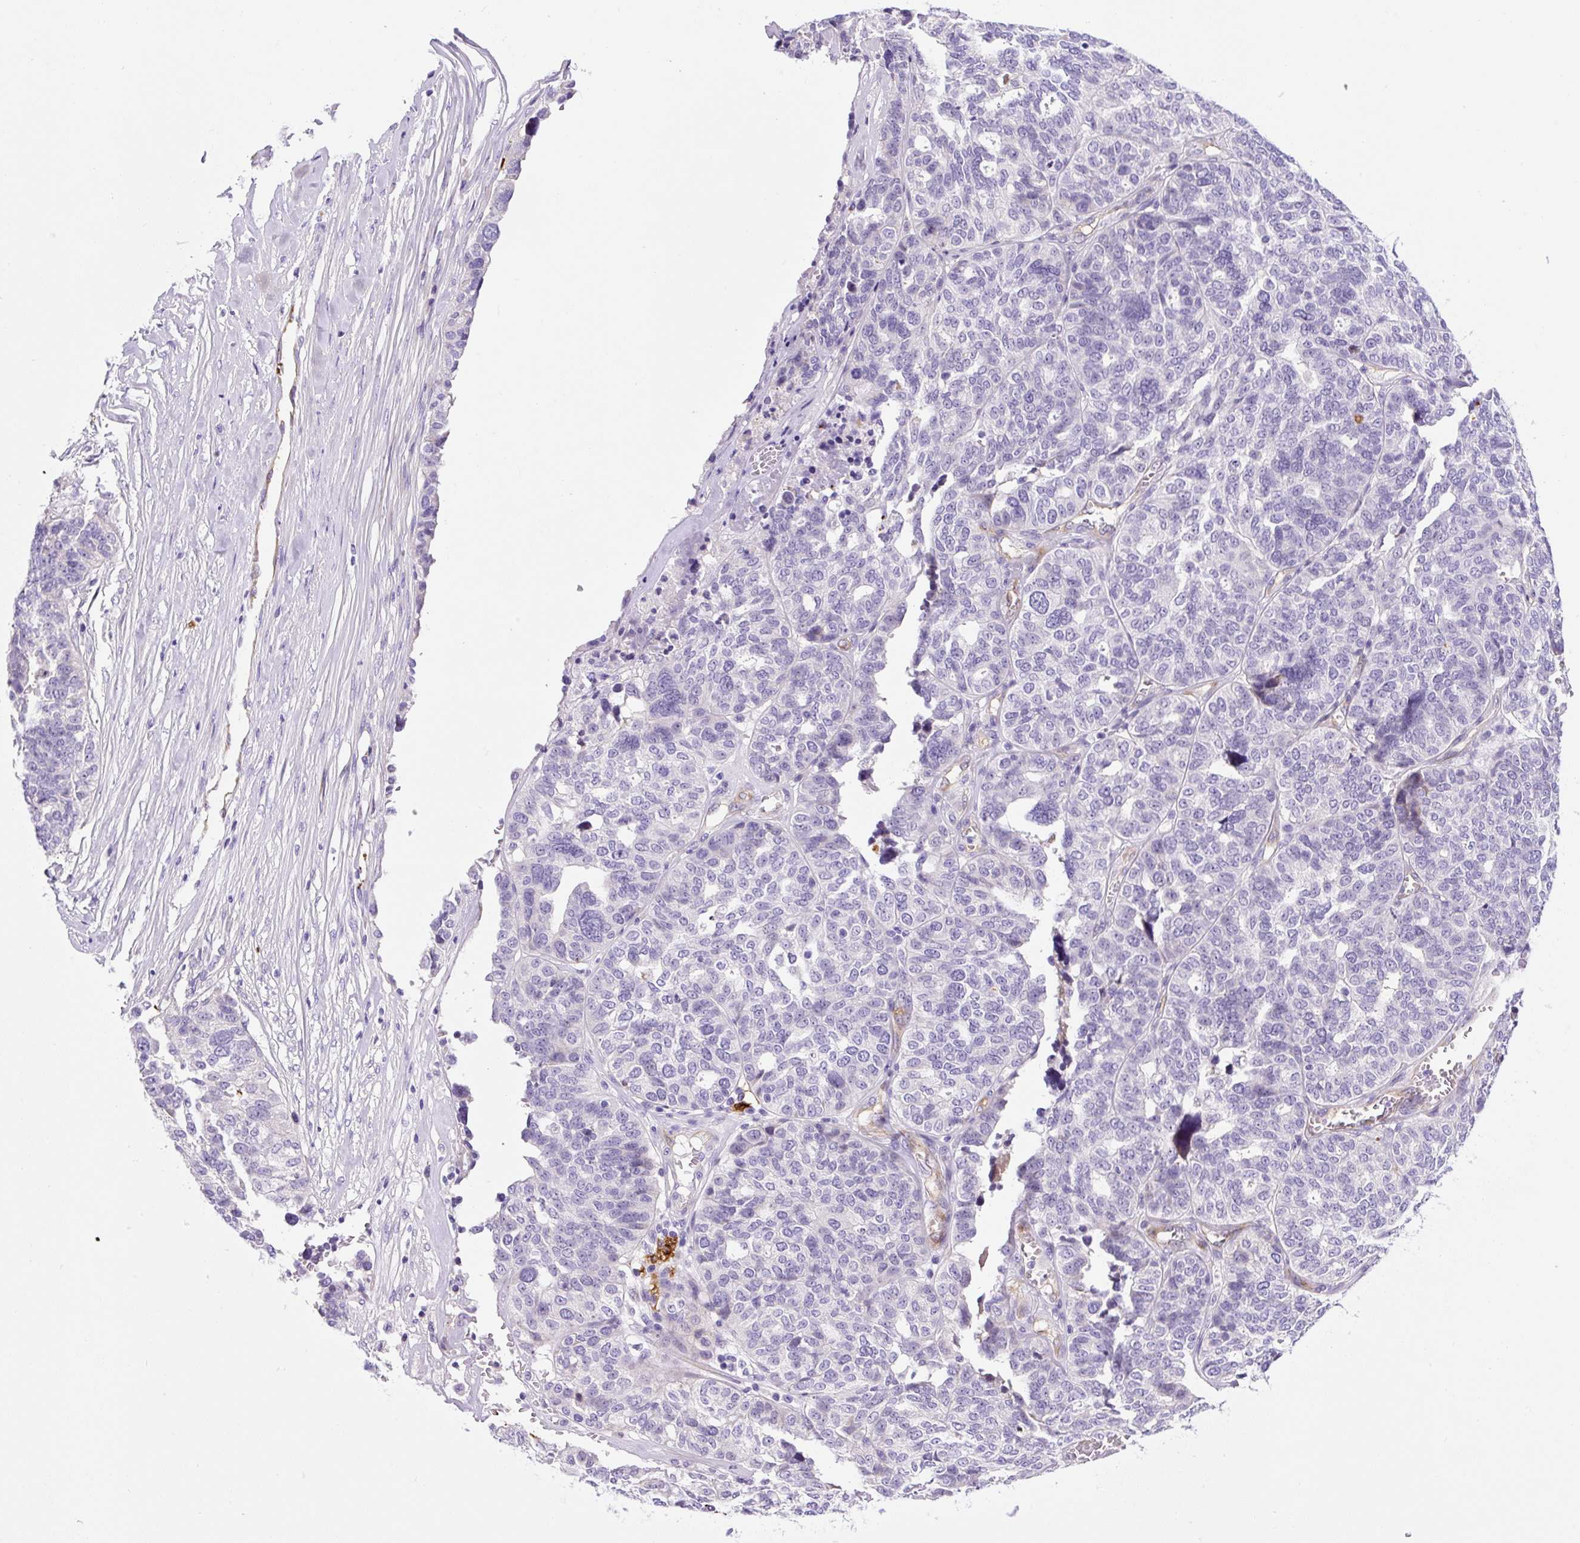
{"staining": {"intensity": "negative", "quantity": "none", "location": "none"}, "tissue": "ovarian cancer", "cell_type": "Tumor cells", "image_type": "cancer", "snomed": [{"axis": "morphology", "description": "Cystadenocarcinoma, serous, NOS"}, {"axis": "topography", "description": "Ovary"}], "caption": "Serous cystadenocarcinoma (ovarian) was stained to show a protein in brown. There is no significant expression in tumor cells. The staining is performed using DAB brown chromogen with nuclei counter-stained in using hematoxylin.", "gene": "ASB4", "patient": {"sex": "female", "age": 59}}